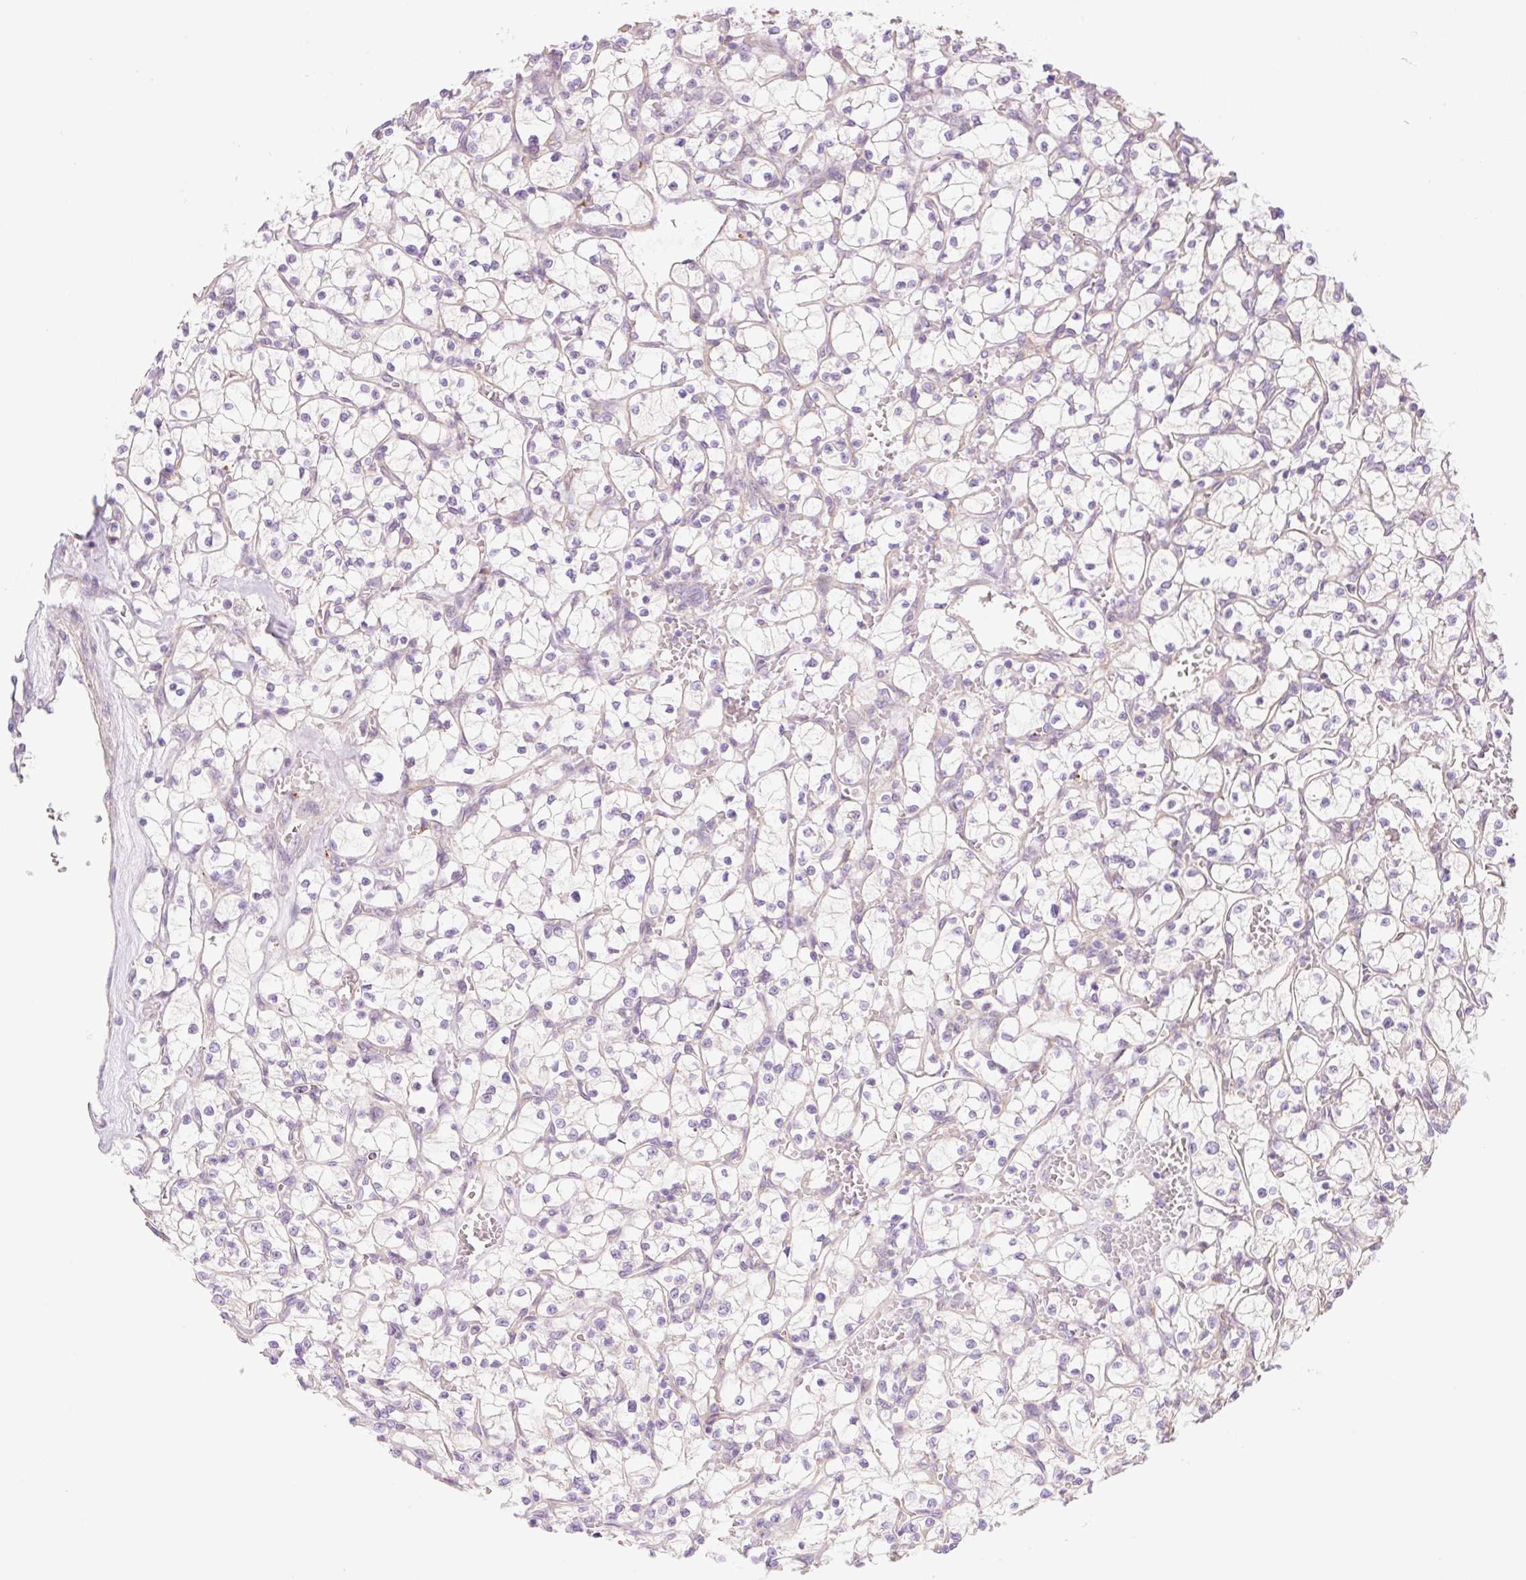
{"staining": {"intensity": "negative", "quantity": "none", "location": "none"}, "tissue": "renal cancer", "cell_type": "Tumor cells", "image_type": "cancer", "snomed": [{"axis": "morphology", "description": "Adenocarcinoma, NOS"}, {"axis": "topography", "description": "Kidney"}], "caption": "There is no significant positivity in tumor cells of adenocarcinoma (renal).", "gene": "NLRP5", "patient": {"sex": "female", "age": 64}}